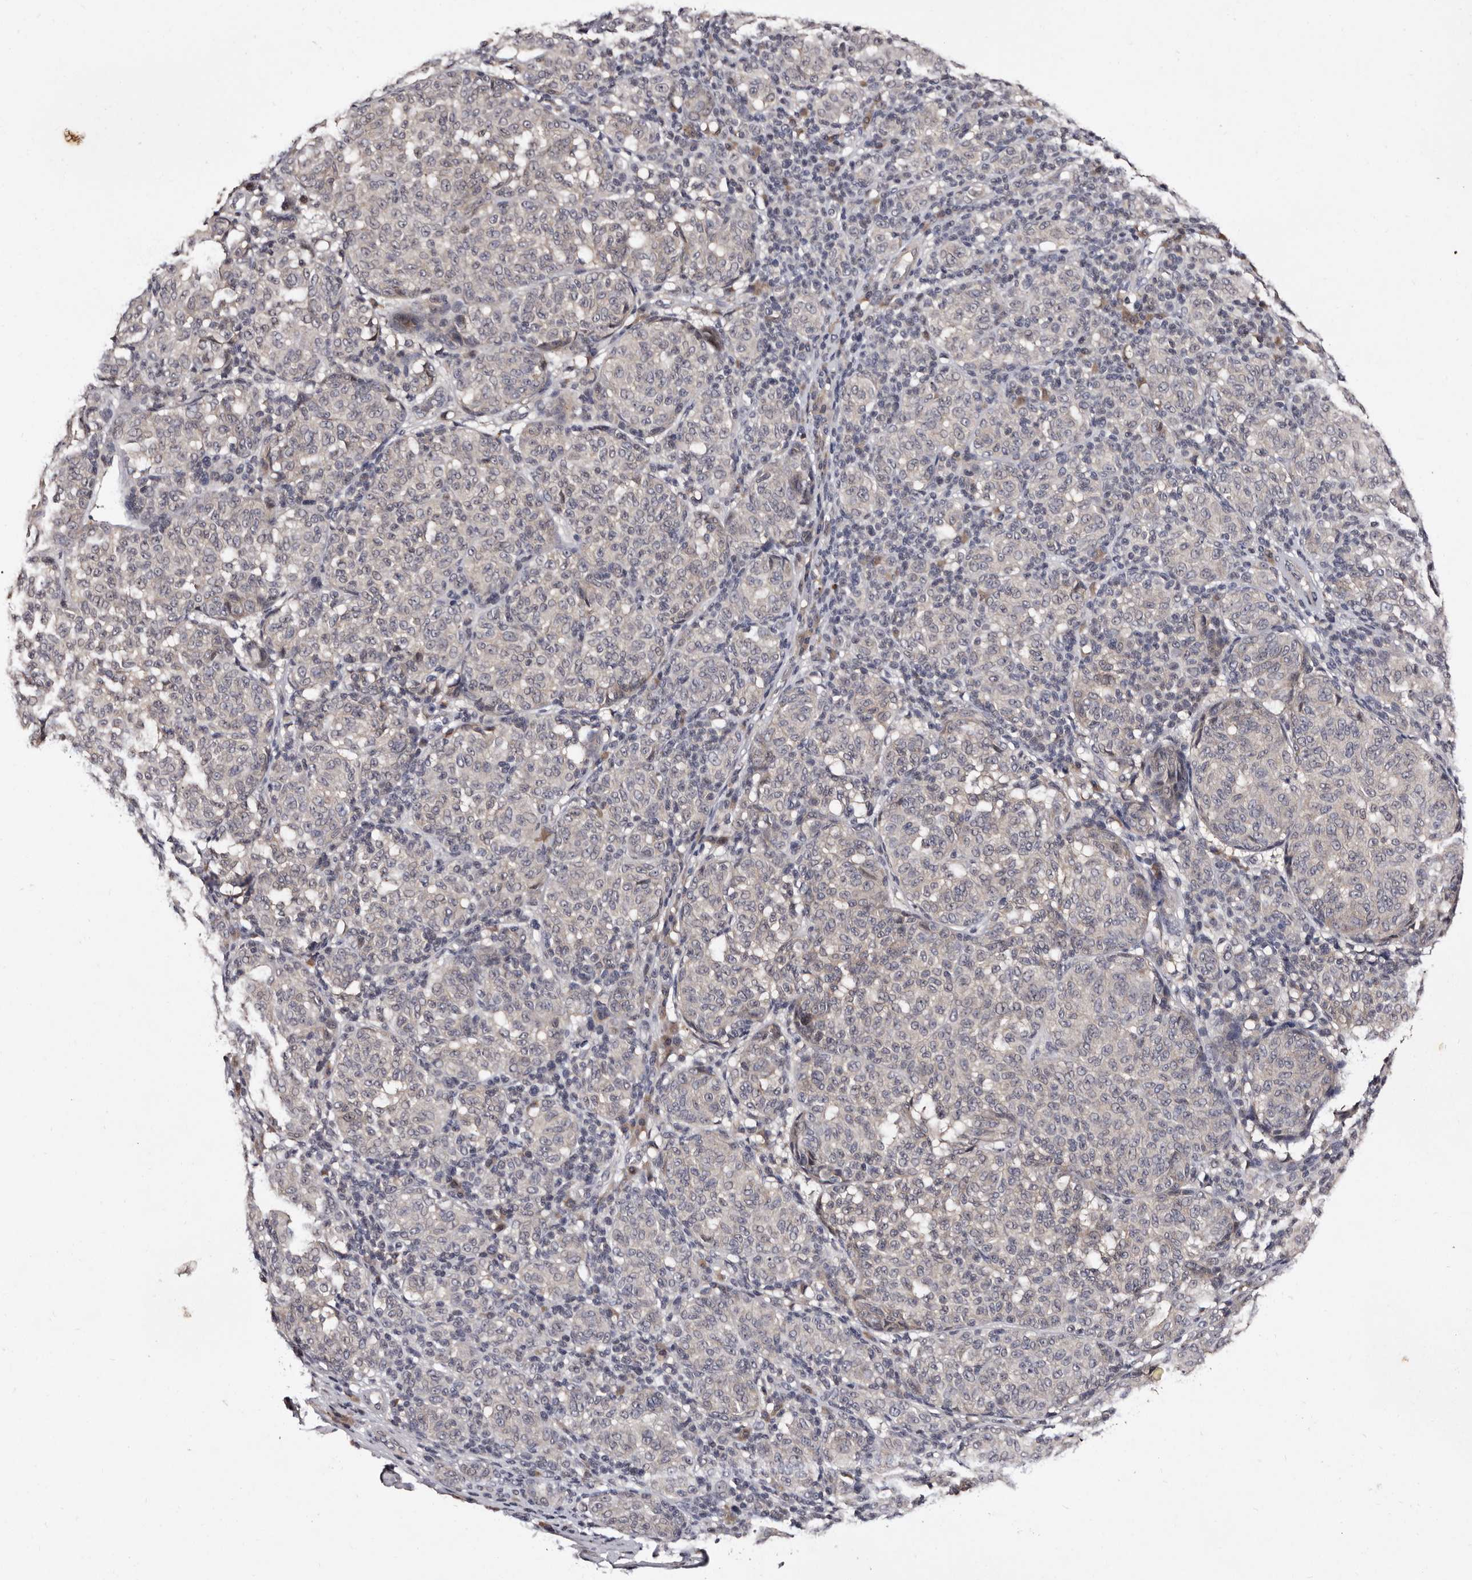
{"staining": {"intensity": "weak", "quantity": "<25%", "location": "cytoplasmic/membranous"}, "tissue": "melanoma", "cell_type": "Tumor cells", "image_type": "cancer", "snomed": [{"axis": "morphology", "description": "Malignant melanoma, NOS"}, {"axis": "topography", "description": "Skin"}], "caption": "Tumor cells show no significant protein expression in melanoma.", "gene": "LANCL2", "patient": {"sex": "male", "age": 59}}